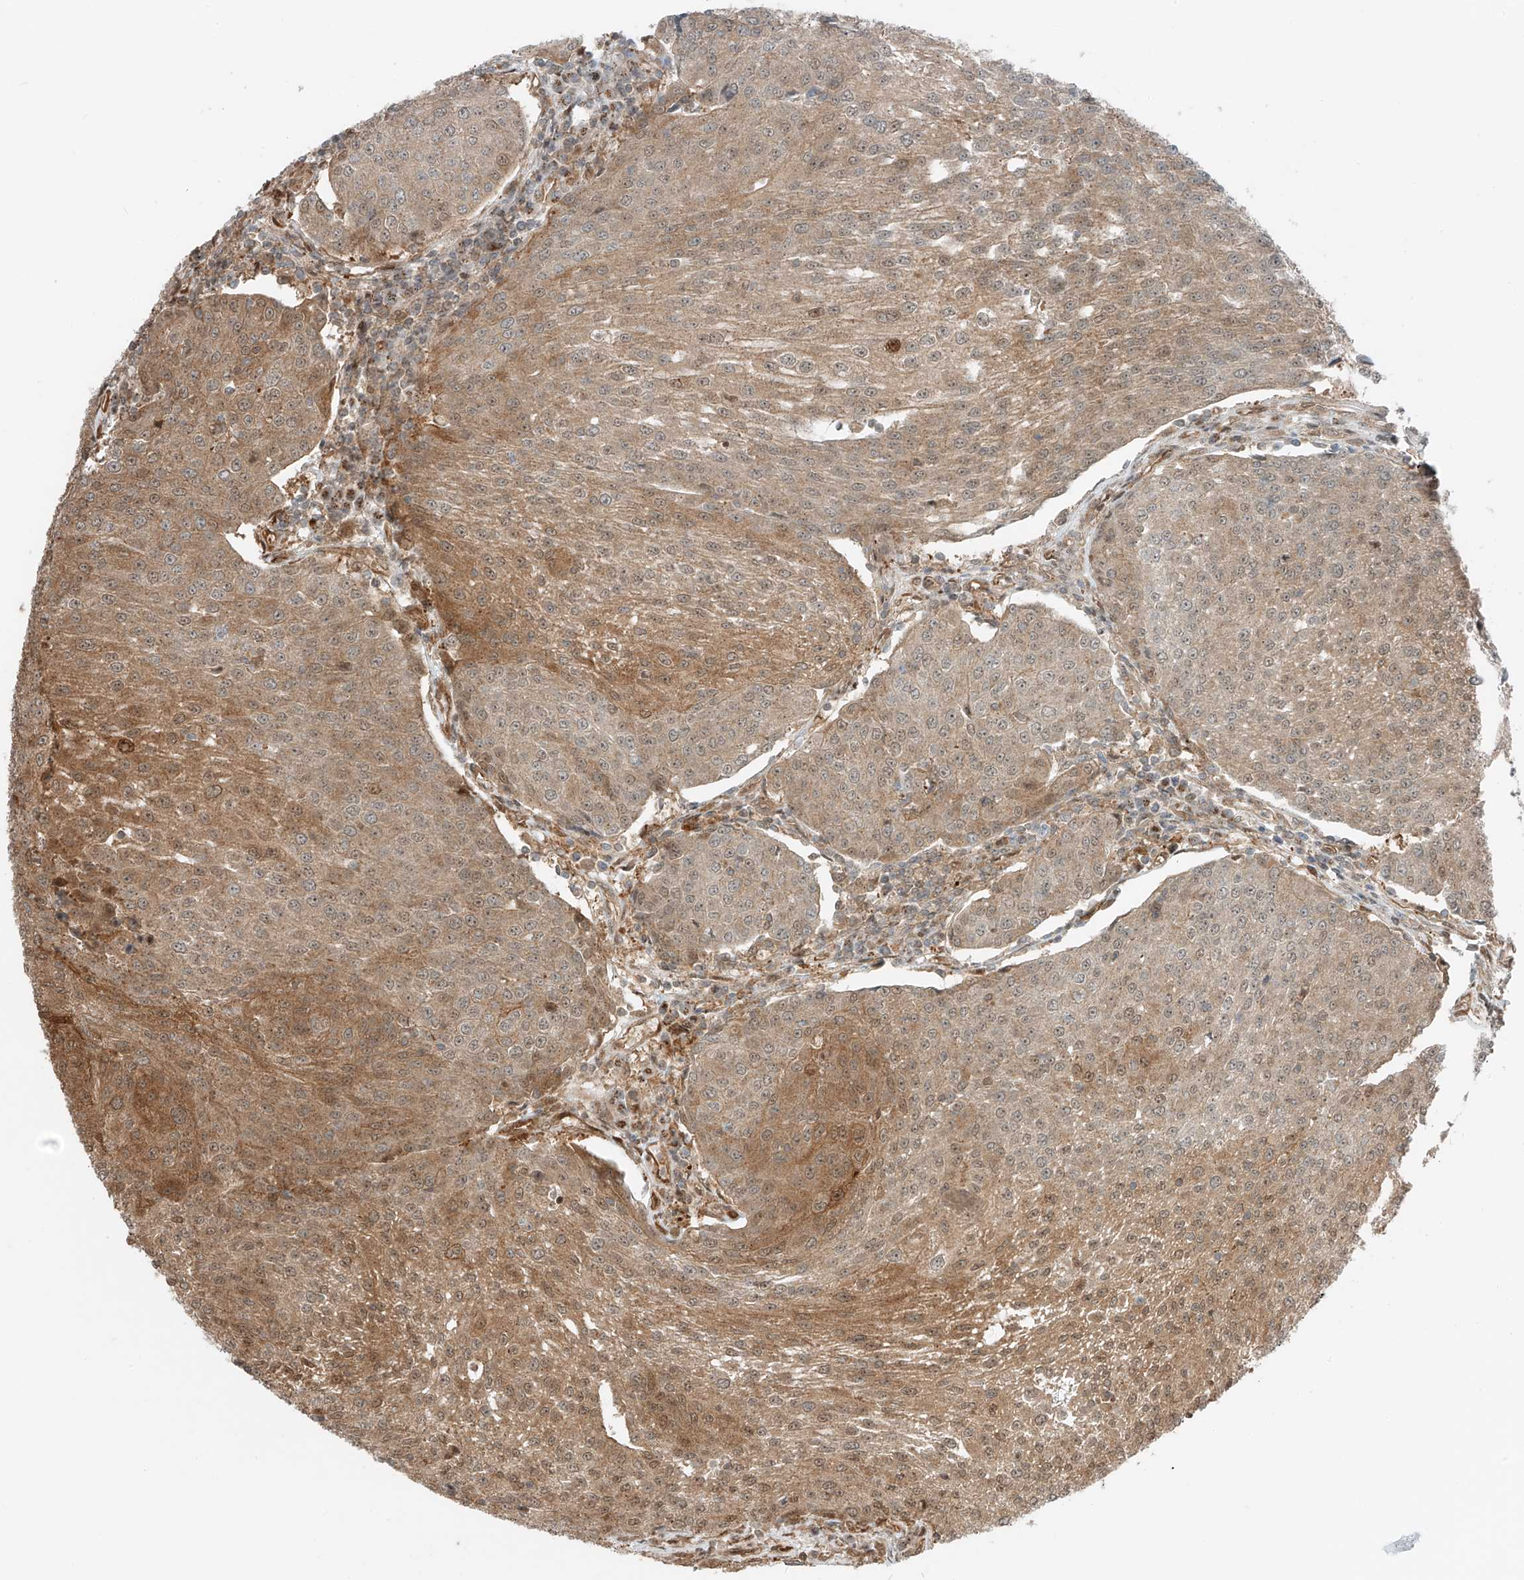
{"staining": {"intensity": "moderate", "quantity": "25%-75%", "location": "cytoplasmic/membranous,nuclear"}, "tissue": "urothelial cancer", "cell_type": "Tumor cells", "image_type": "cancer", "snomed": [{"axis": "morphology", "description": "Urothelial carcinoma, High grade"}, {"axis": "topography", "description": "Urinary bladder"}], "caption": "This micrograph reveals urothelial cancer stained with IHC to label a protein in brown. The cytoplasmic/membranous and nuclear of tumor cells show moderate positivity for the protein. Nuclei are counter-stained blue.", "gene": "USP48", "patient": {"sex": "female", "age": 85}}